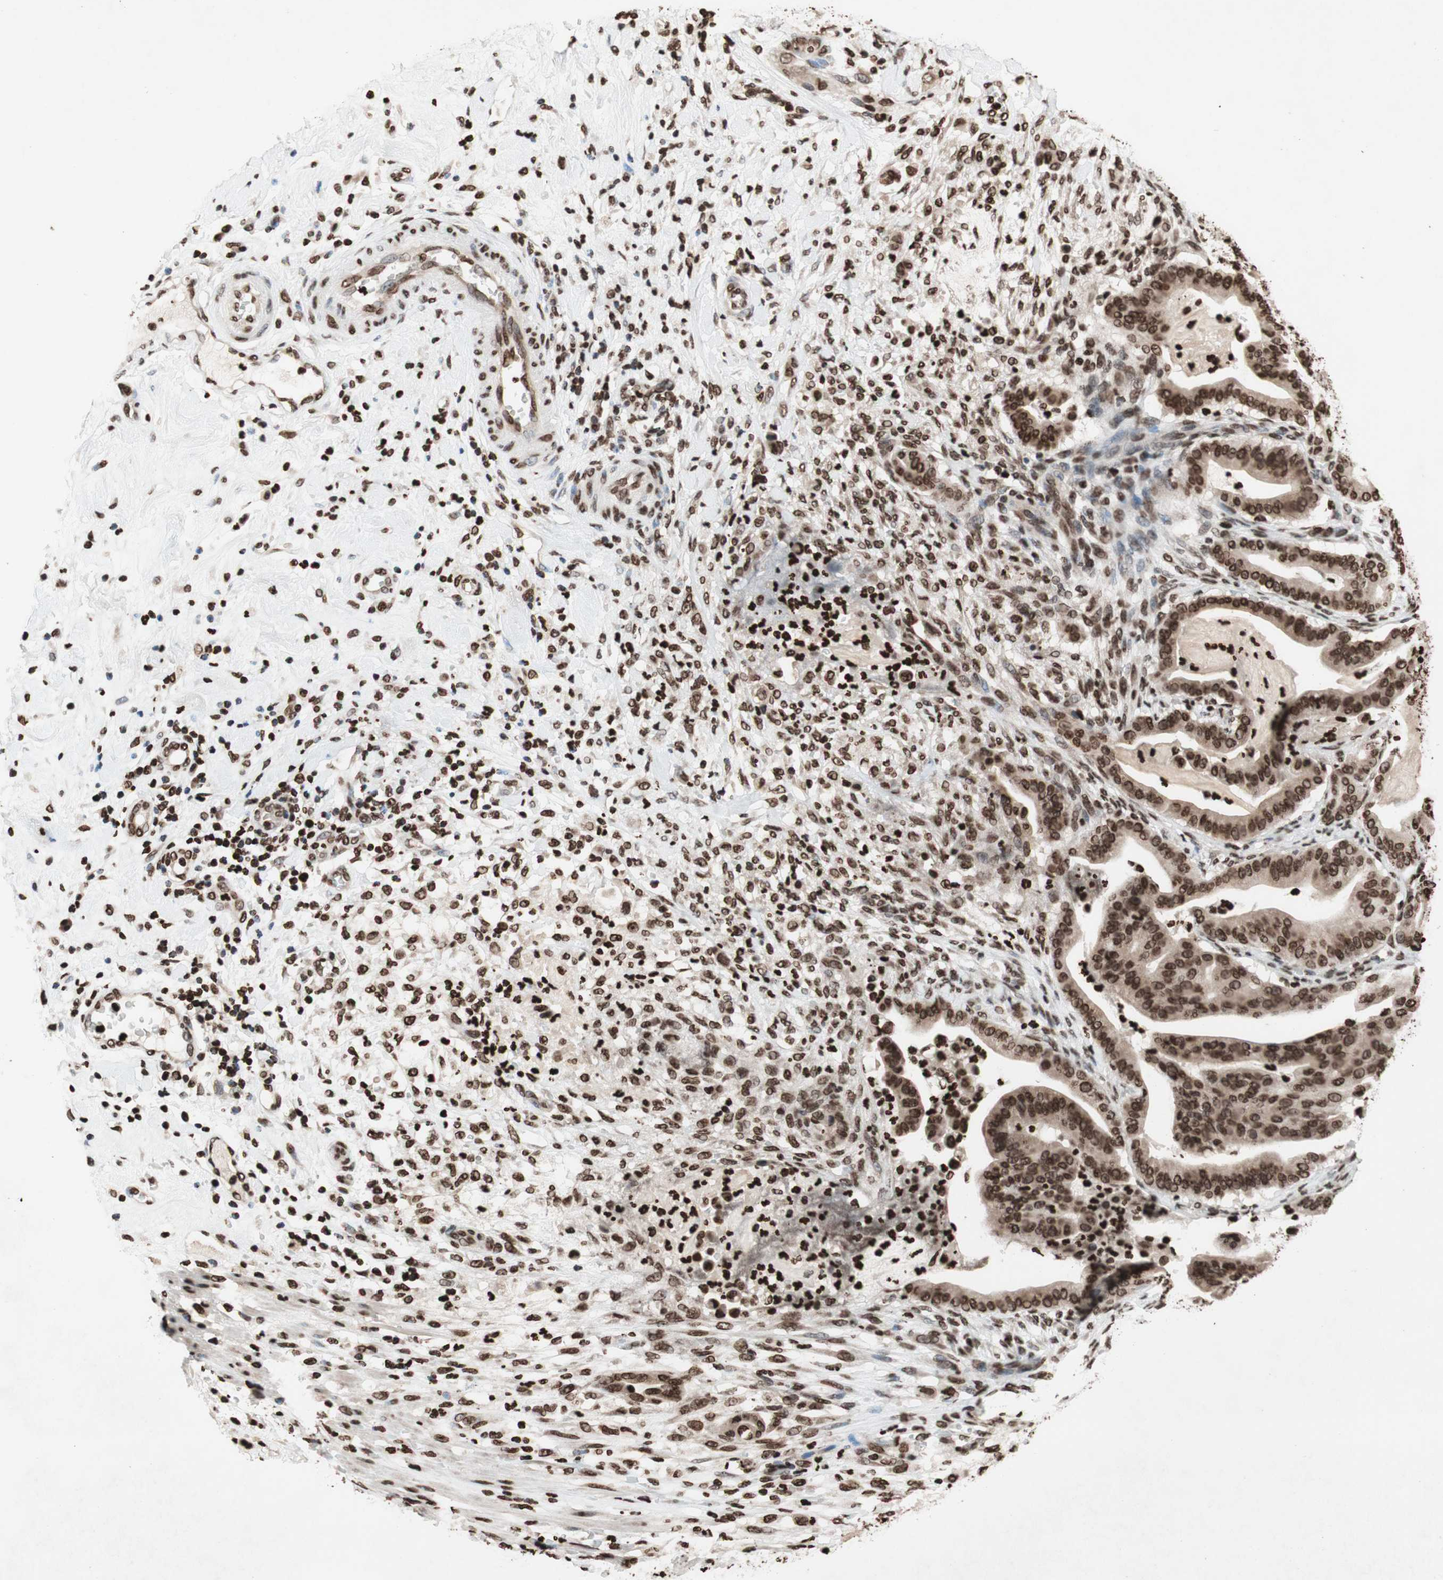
{"staining": {"intensity": "strong", "quantity": ">75%", "location": "nuclear"}, "tissue": "pancreatic cancer", "cell_type": "Tumor cells", "image_type": "cancer", "snomed": [{"axis": "morphology", "description": "Adenocarcinoma, NOS"}, {"axis": "topography", "description": "Pancreas"}], "caption": "Adenocarcinoma (pancreatic) stained with IHC displays strong nuclear staining in approximately >75% of tumor cells.", "gene": "NCOA3", "patient": {"sex": "male", "age": 63}}